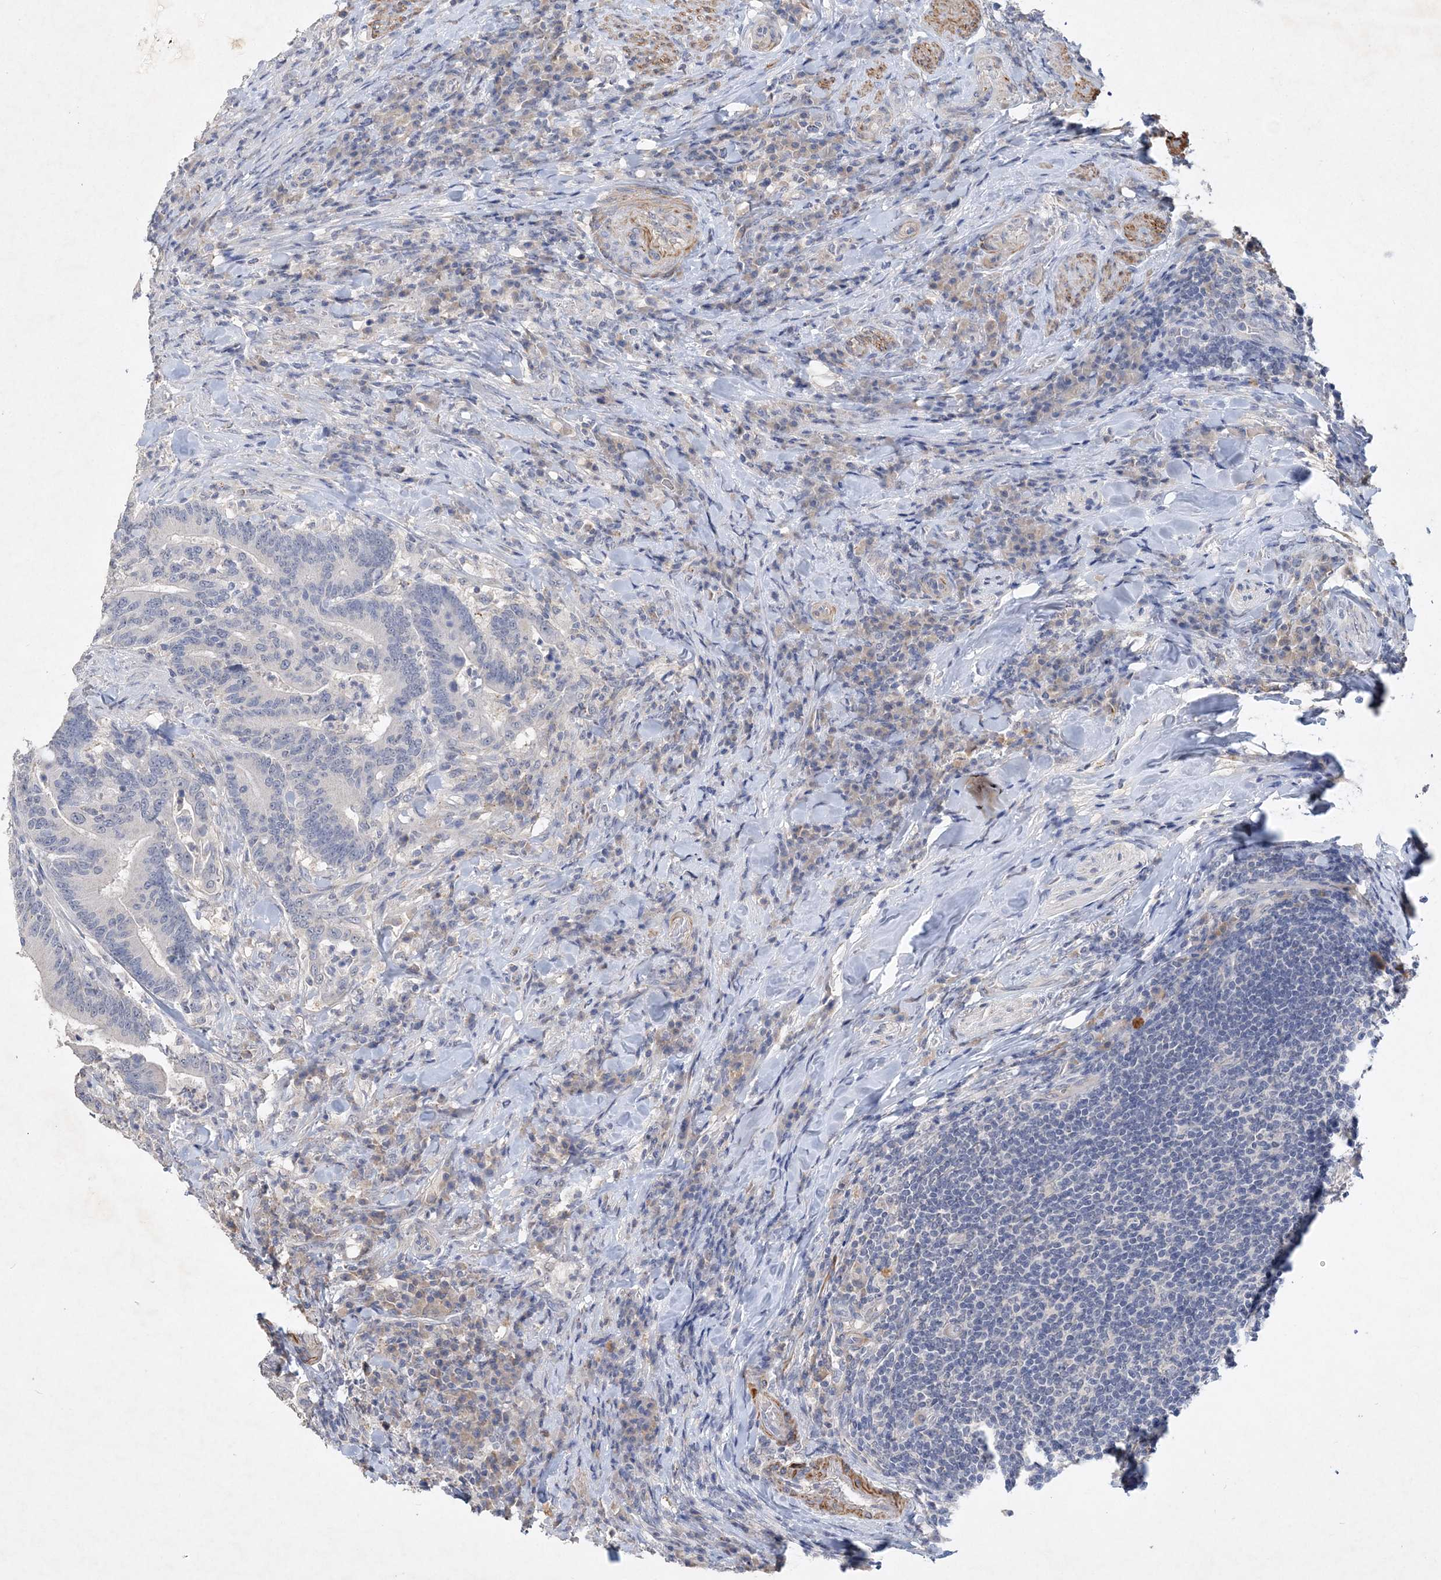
{"staining": {"intensity": "negative", "quantity": "none", "location": "none"}, "tissue": "colorectal cancer", "cell_type": "Tumor cells", "image_type": "cancer", "snomed": [{"axis": "morphology", "description": "Adenocarcinoma, NOS"}, {"axis": "topography", "description": "Colon"}], "caption": "Colorectal adenocarcinoma was stained to show a protein in brown. There is no significant staining in tumor cells.", "gene": "C11orf58", "patient": {"sex": "female", "age": 66}}